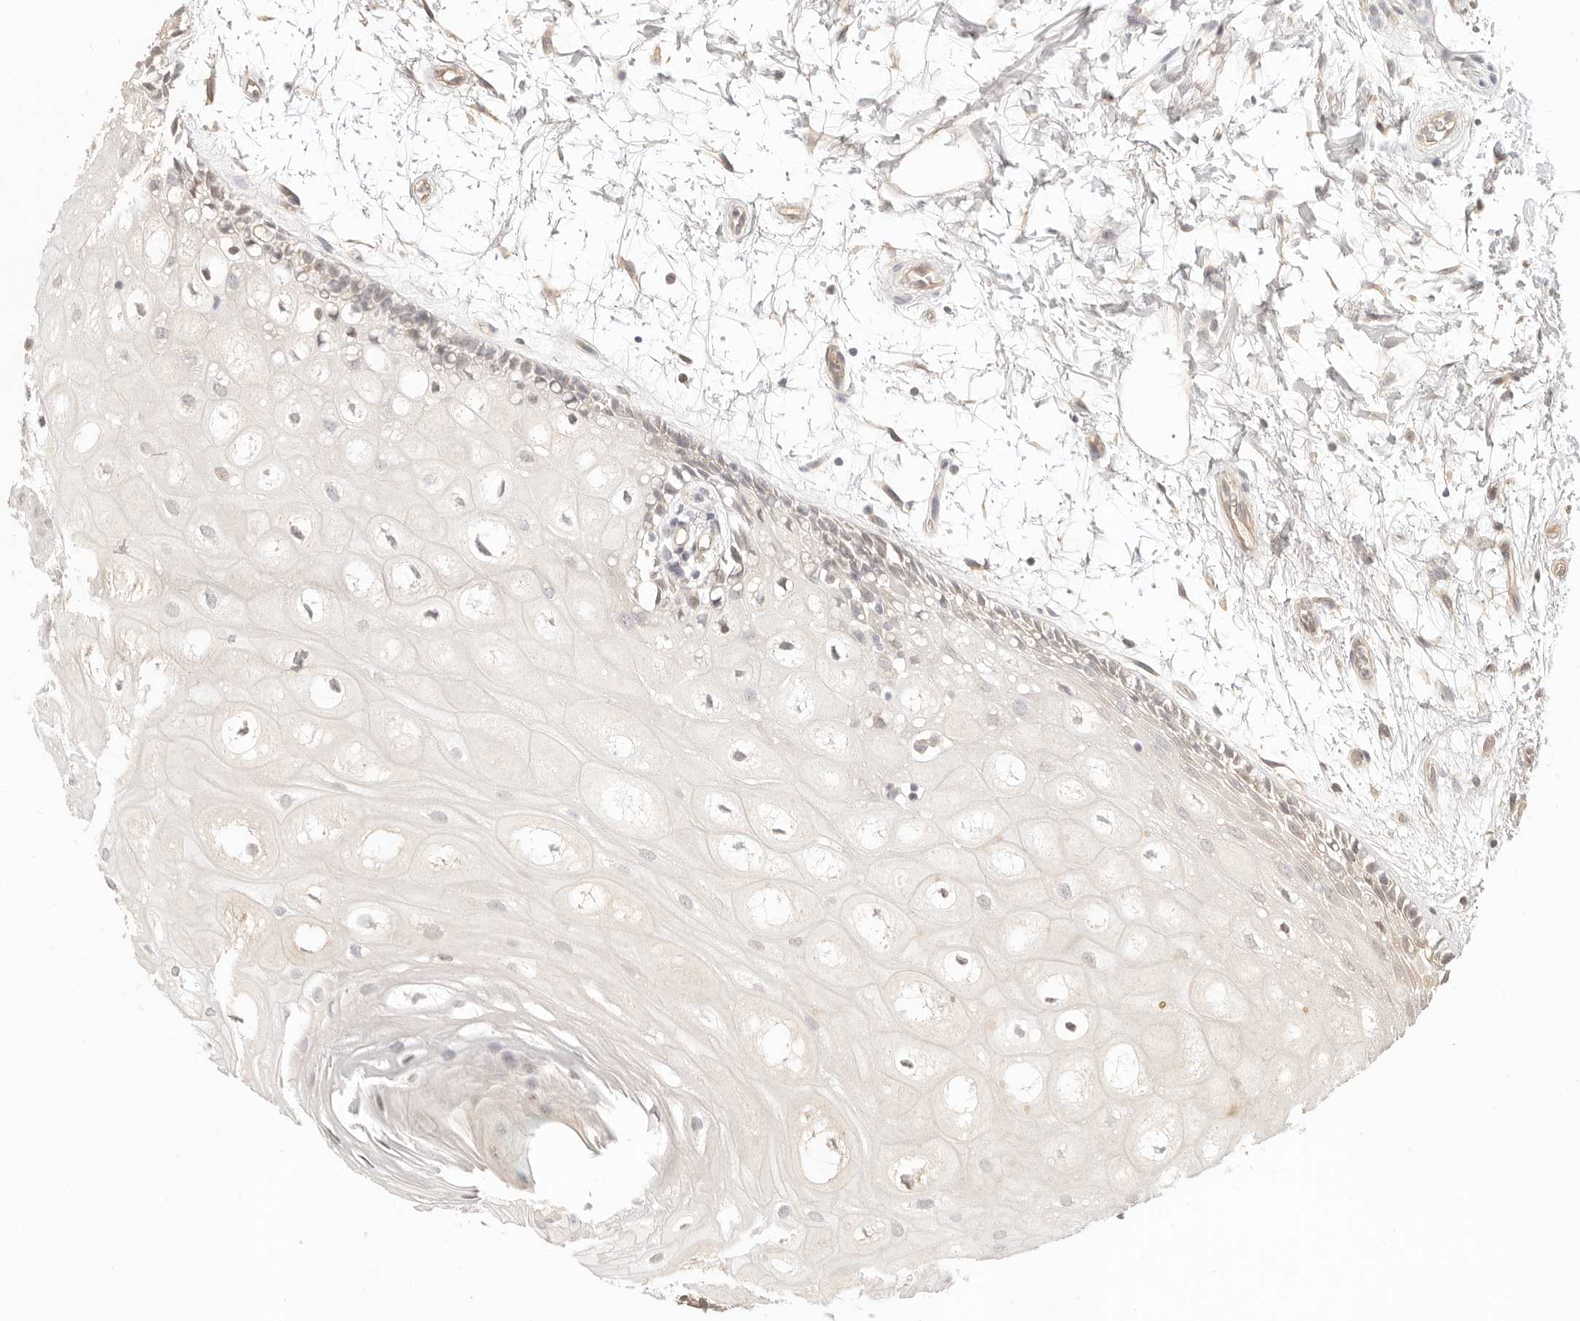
{"staining": {"intensity": "negative", "quantity": "none", "location": "none"}, "tissue": "oral mucosa", "cell_type": "Squamous epithelial cells", "image_type": "normal", "snomed": [{"axis": "morphology", "description": "Normal tissue, NOS"}, {"axis": "topography", "description": "Skeletal muscle"}, {"axis": "topography", "description": "Oral tissue"}, {"axis": "topography", "description": "Peripheral nerve tissue"}], "caption": "A high-resolution micrograph shows immunohistochemistry staining of benign oral mucosa, which exhibits no significant staining in squamous epithelial cells.", "gene": "MEP1A", "patient": {"sex": "female", "age": 84}}